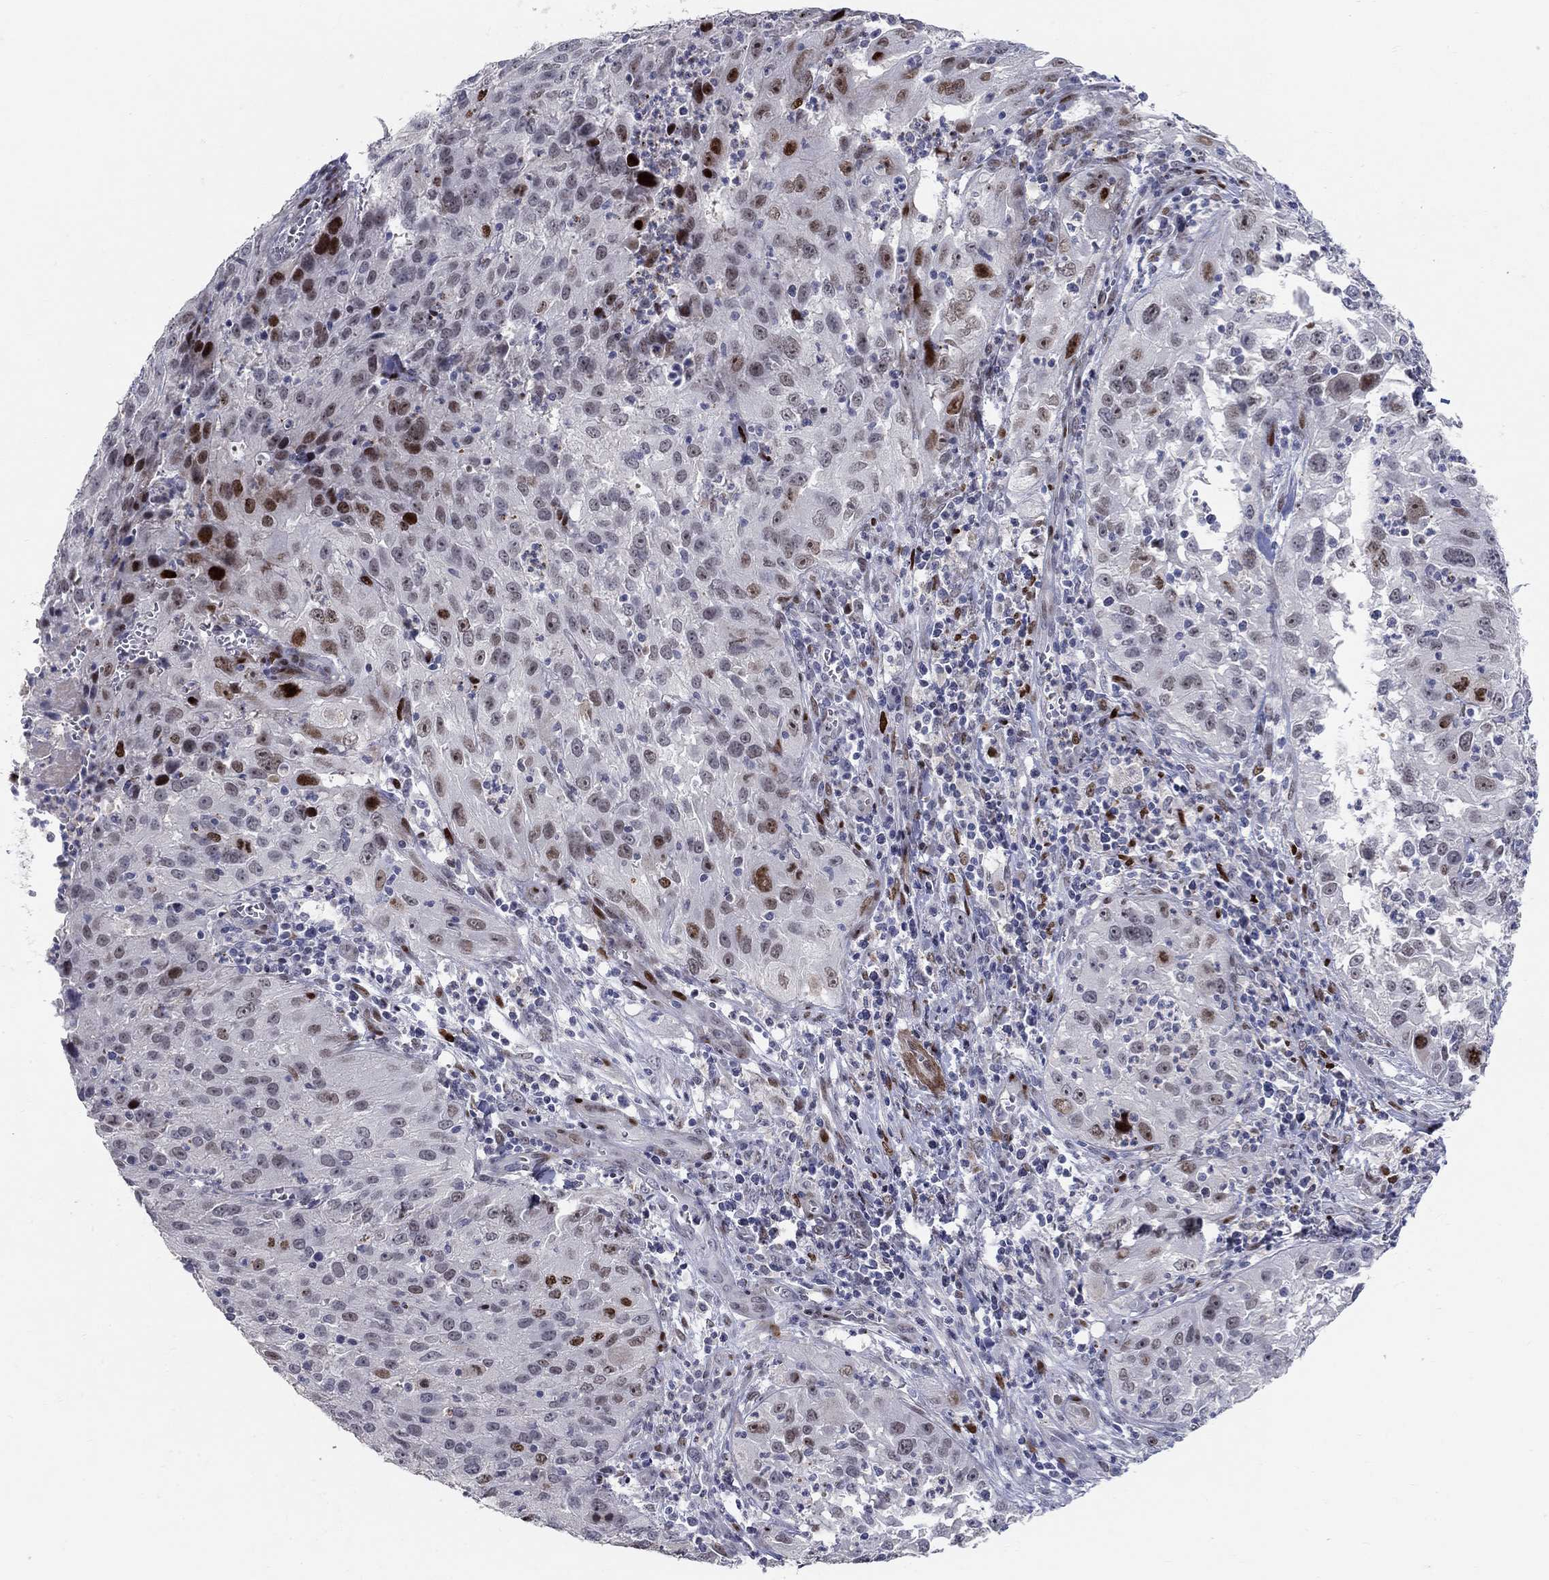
{"staining": {"intensity": "strong", "quantity": "<25%", "location": "nuclear"}, "tissue": "cervical cancer", "cell_type": "Tumor cells", "image_type": "cancer", "snomed": [{"axis": "morphology", "description": "Squamous cell carcinoma, NOS"}, {"axis": "topography", "description": "Cervix"}], "caption": "Immunohistochemical staining of human squamous cell carcinoma (cervical) displays strong nuclear protein staining in approximately <25% of tumor cells. The staining is performed using DAB brown chromogen to label protein expression. The nuclei are counter-stained blue using hematoxylin.", "gene": "RAPGEF5", "patient": {"sex": "female", "age": 32}}